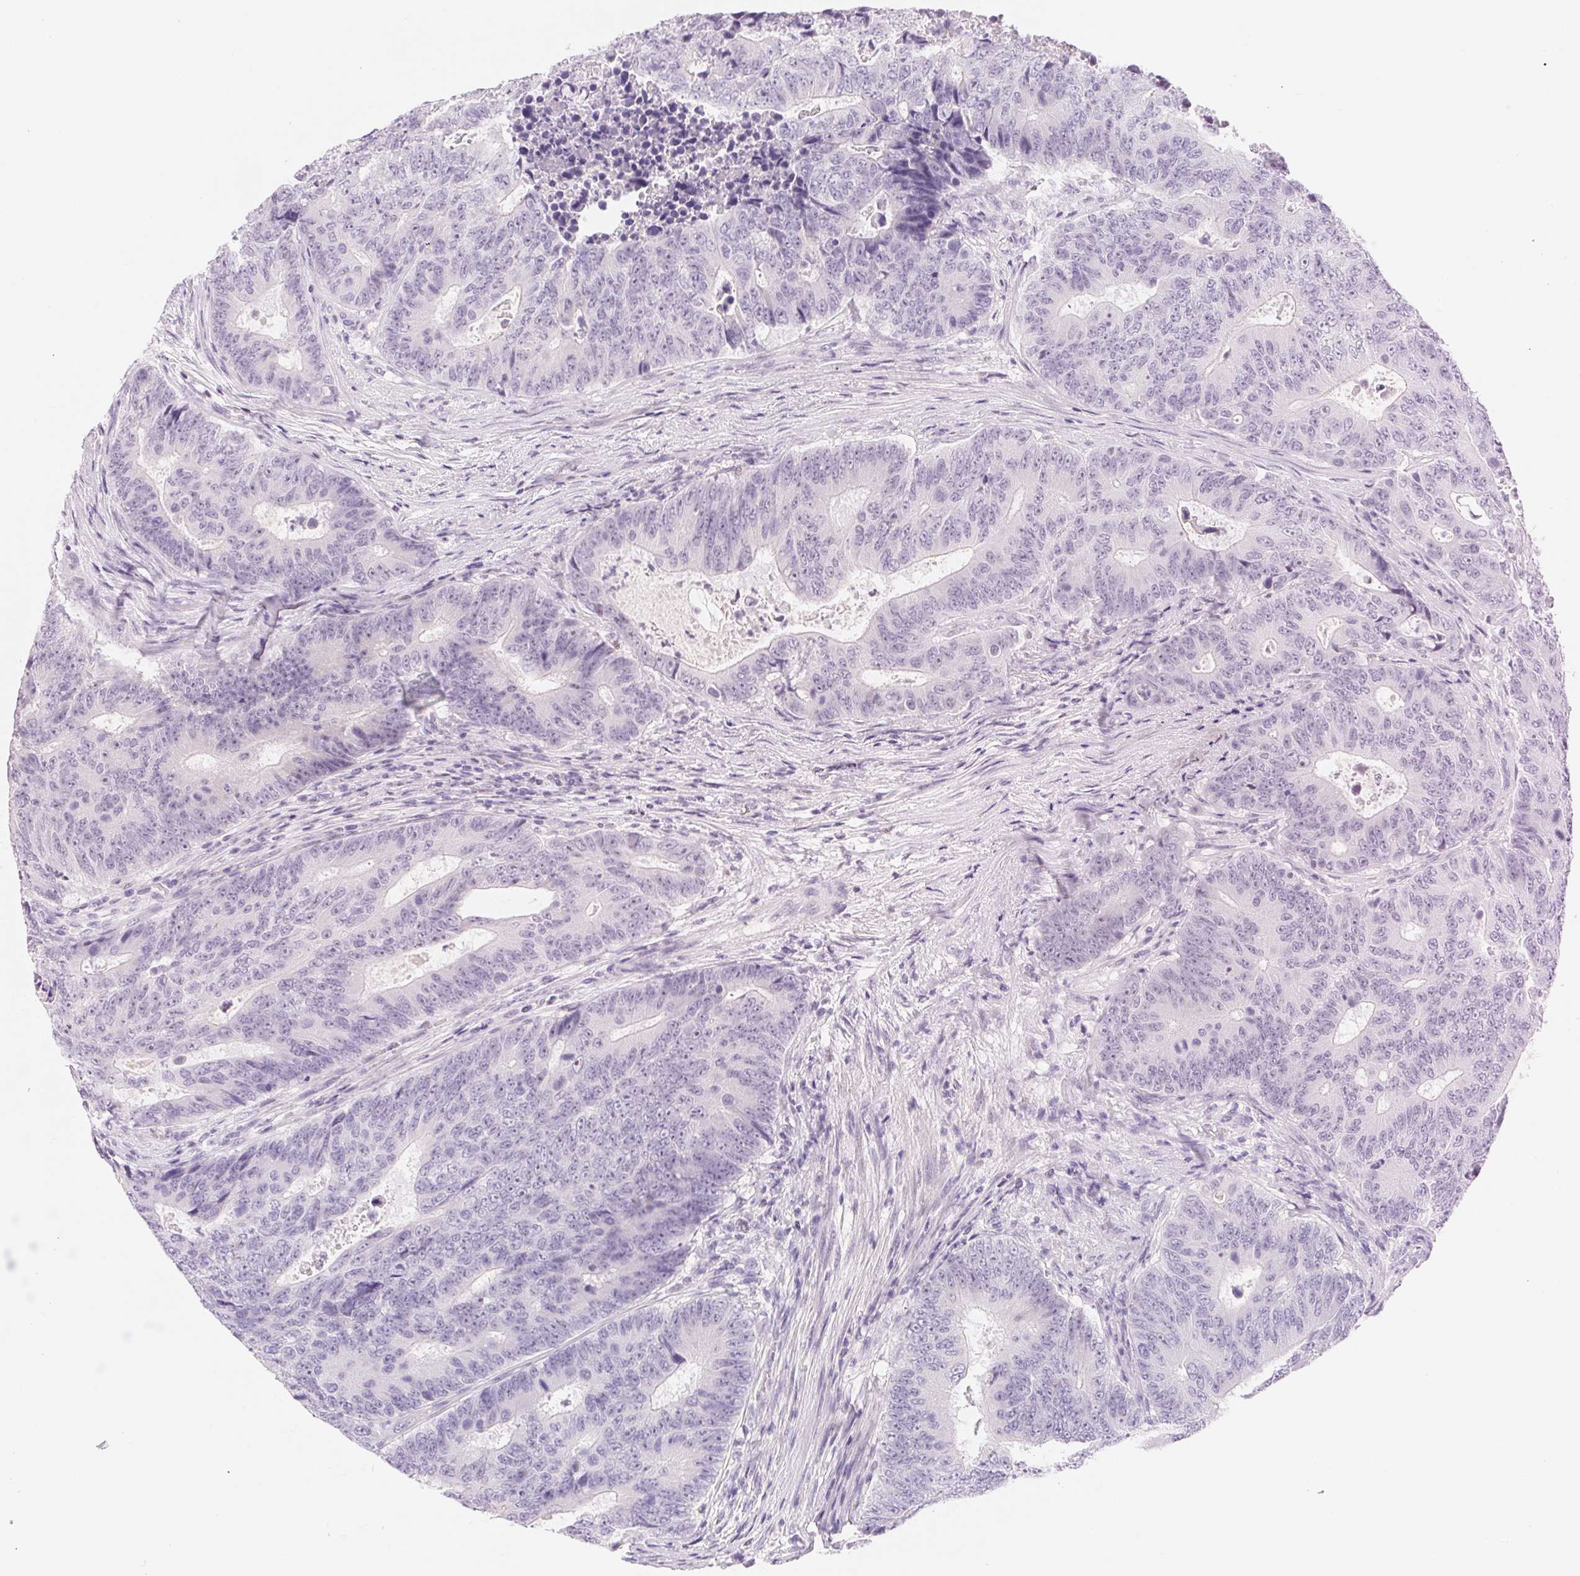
{"staining": {"intensity": "negative", "quantity": "none", "location": "none"}, "tissue": "colorectal cancer", "cell_type": "Tumor cells", "image_type": "cancer", "snomed": [{"axis": "morphology", "description": "Adenocarcinoma, NOS"}, {"axis": "topography", "description": "Colon"}], "caption": "Immunohistochemical staining of colorectal cancer exhibits no significant positivity in tumor cells.", "gene": "ASGR2", "patient": {"sex": "female", "age": 48}}